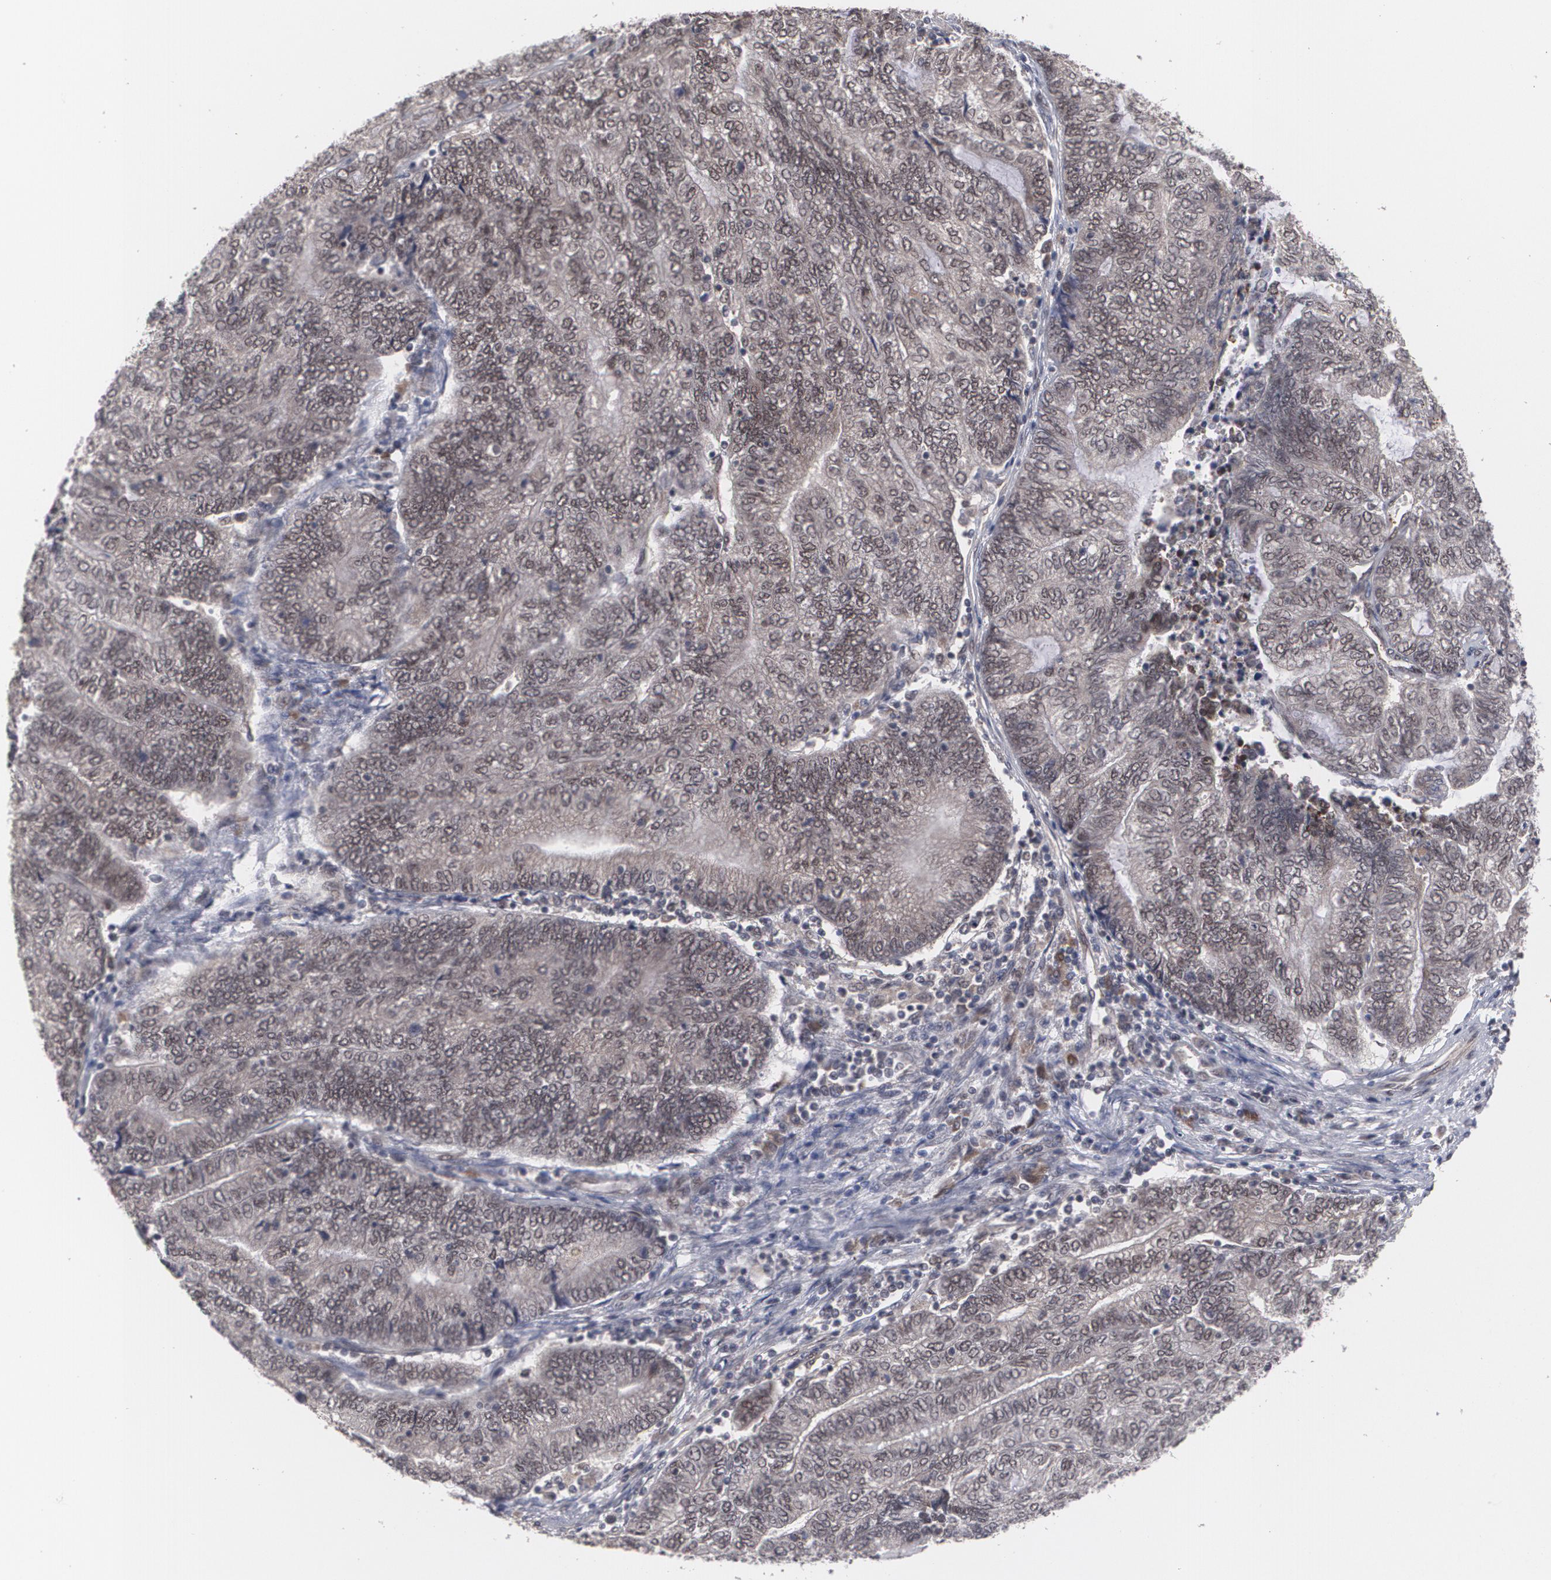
{"staining": {"intensity": "moderate", "quantity": "25%-75%", "location": "nuclear"}, "tissue": "endometrial cancer", "cell_type": "Tumor cells", "image_type": "cancer", "snomed": [{"axis": "morphology", "description": "Adenocarcinoma, NOS"}, {"axis": "topography", "description": "Uterus"}, {"axis": "topography", "description": "Endometrium"}], "caption": "Endometrial cancer (adenocarcinoma) stained with a brown dye shows moderate nuclear positive positivity in about 25%-75% of tumor cells.", "gene": "INTS6", "patient": {"sex": "female", "age": 70}}